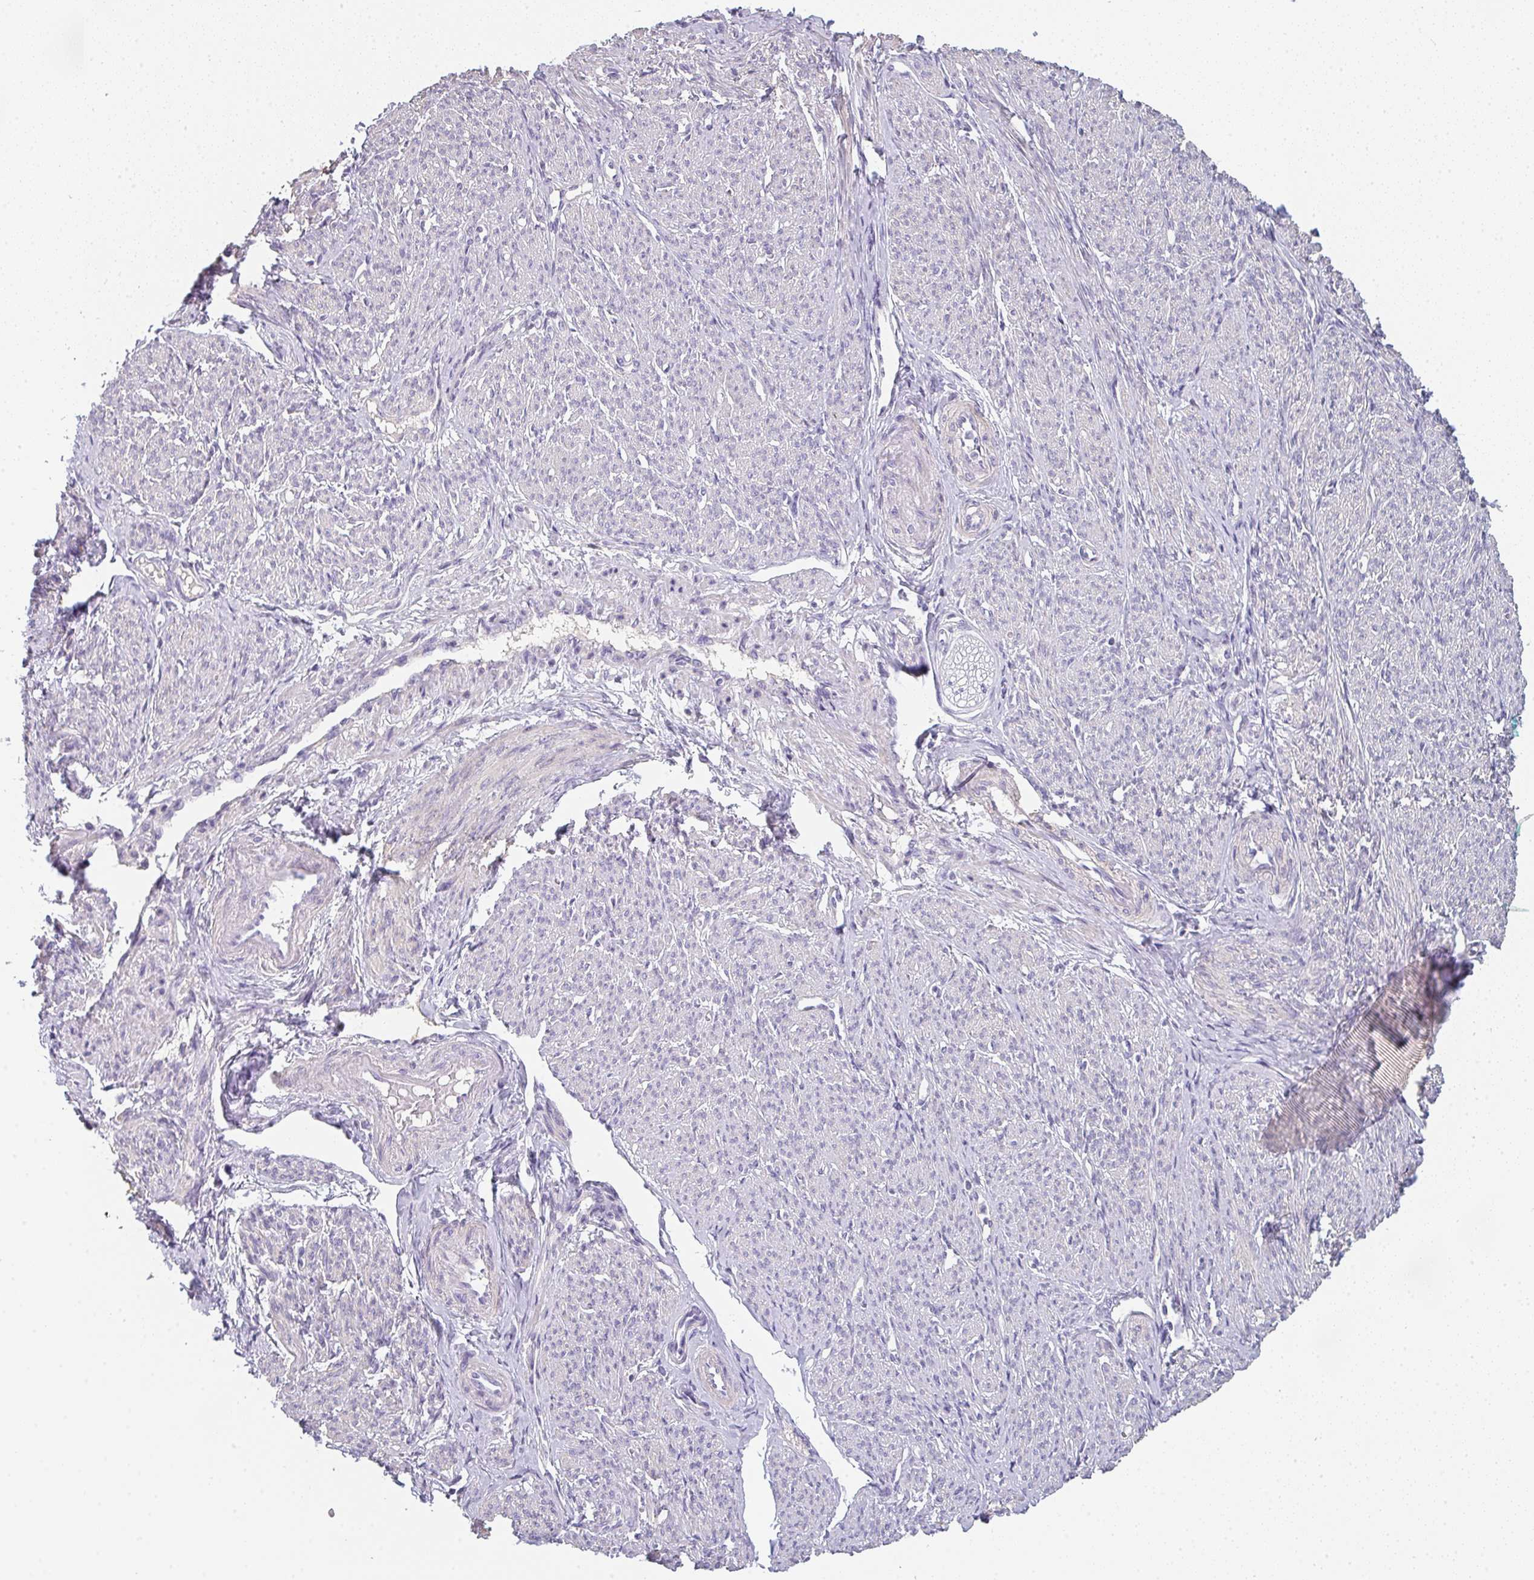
{"staining": {"intensity": "weak", "quantity": "25%-75%", "location": "cytoplasmic/membranous"}, "tissue": "smooth muscle", "cell_type": "Smooth muscle cells", "image_type": "normal", "snomed": [{"axis": "morphology", "description": "Normal tissue, NOS"}, {"axis": "topography", "description": "Smooth muscle"}], "caption": "Smooth muscle cells demonstrate weak cytoplasmic/membranous expression in about 25%-75% of cells in normal smooth muscle. The protein is shown in brown color, while the nuclei are stained blue.", "gene": "ZNF215", "patient": {"sex": "female", "age": 65}}